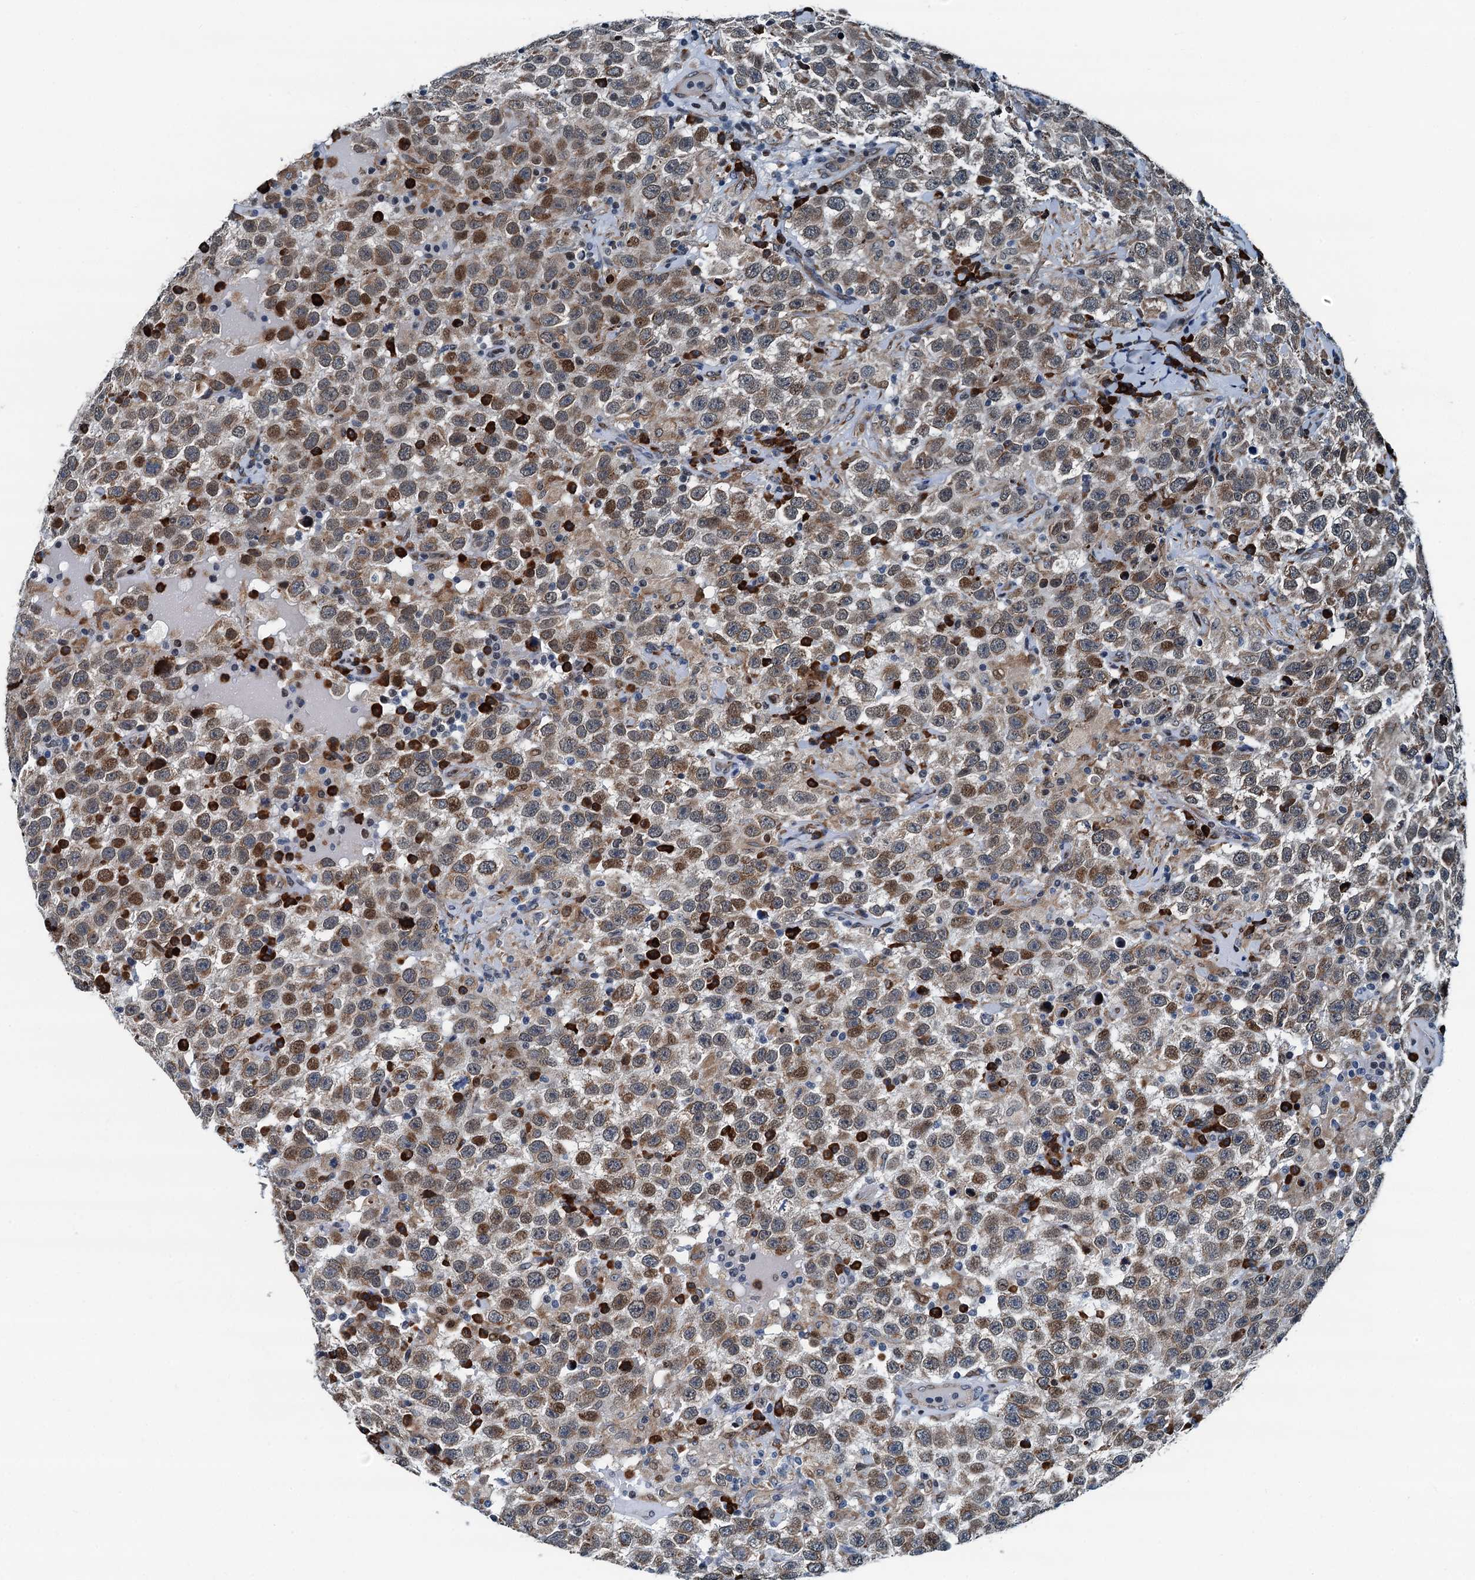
{"staining": {"intensity": "moderate", "quantity": ">75%", "location": "cytoplasmic/membranous,nuclear"}, "tissue": "testis cancer", "cell_type": "Tumor cells", "image_type": "cancer", "snomed": [{"axis": "morphology", "description": "Seminoma, NOS"}, {"axis": "topography", "description": "Testis"}], "caption": "IHC histopathology image of neoplastic tissue: testis seminoma stained using immunohistochemistry (IHC) demonstrates medium levels of moderate protein expression localized specifically in the cytoplasmic/membranous and nuclear of tumor cells, appearing as a cytoplasmic/membranous and nuclear brown color.", "gene": "TAMALIN", "patient": {"sex": "male", "age": 41}}